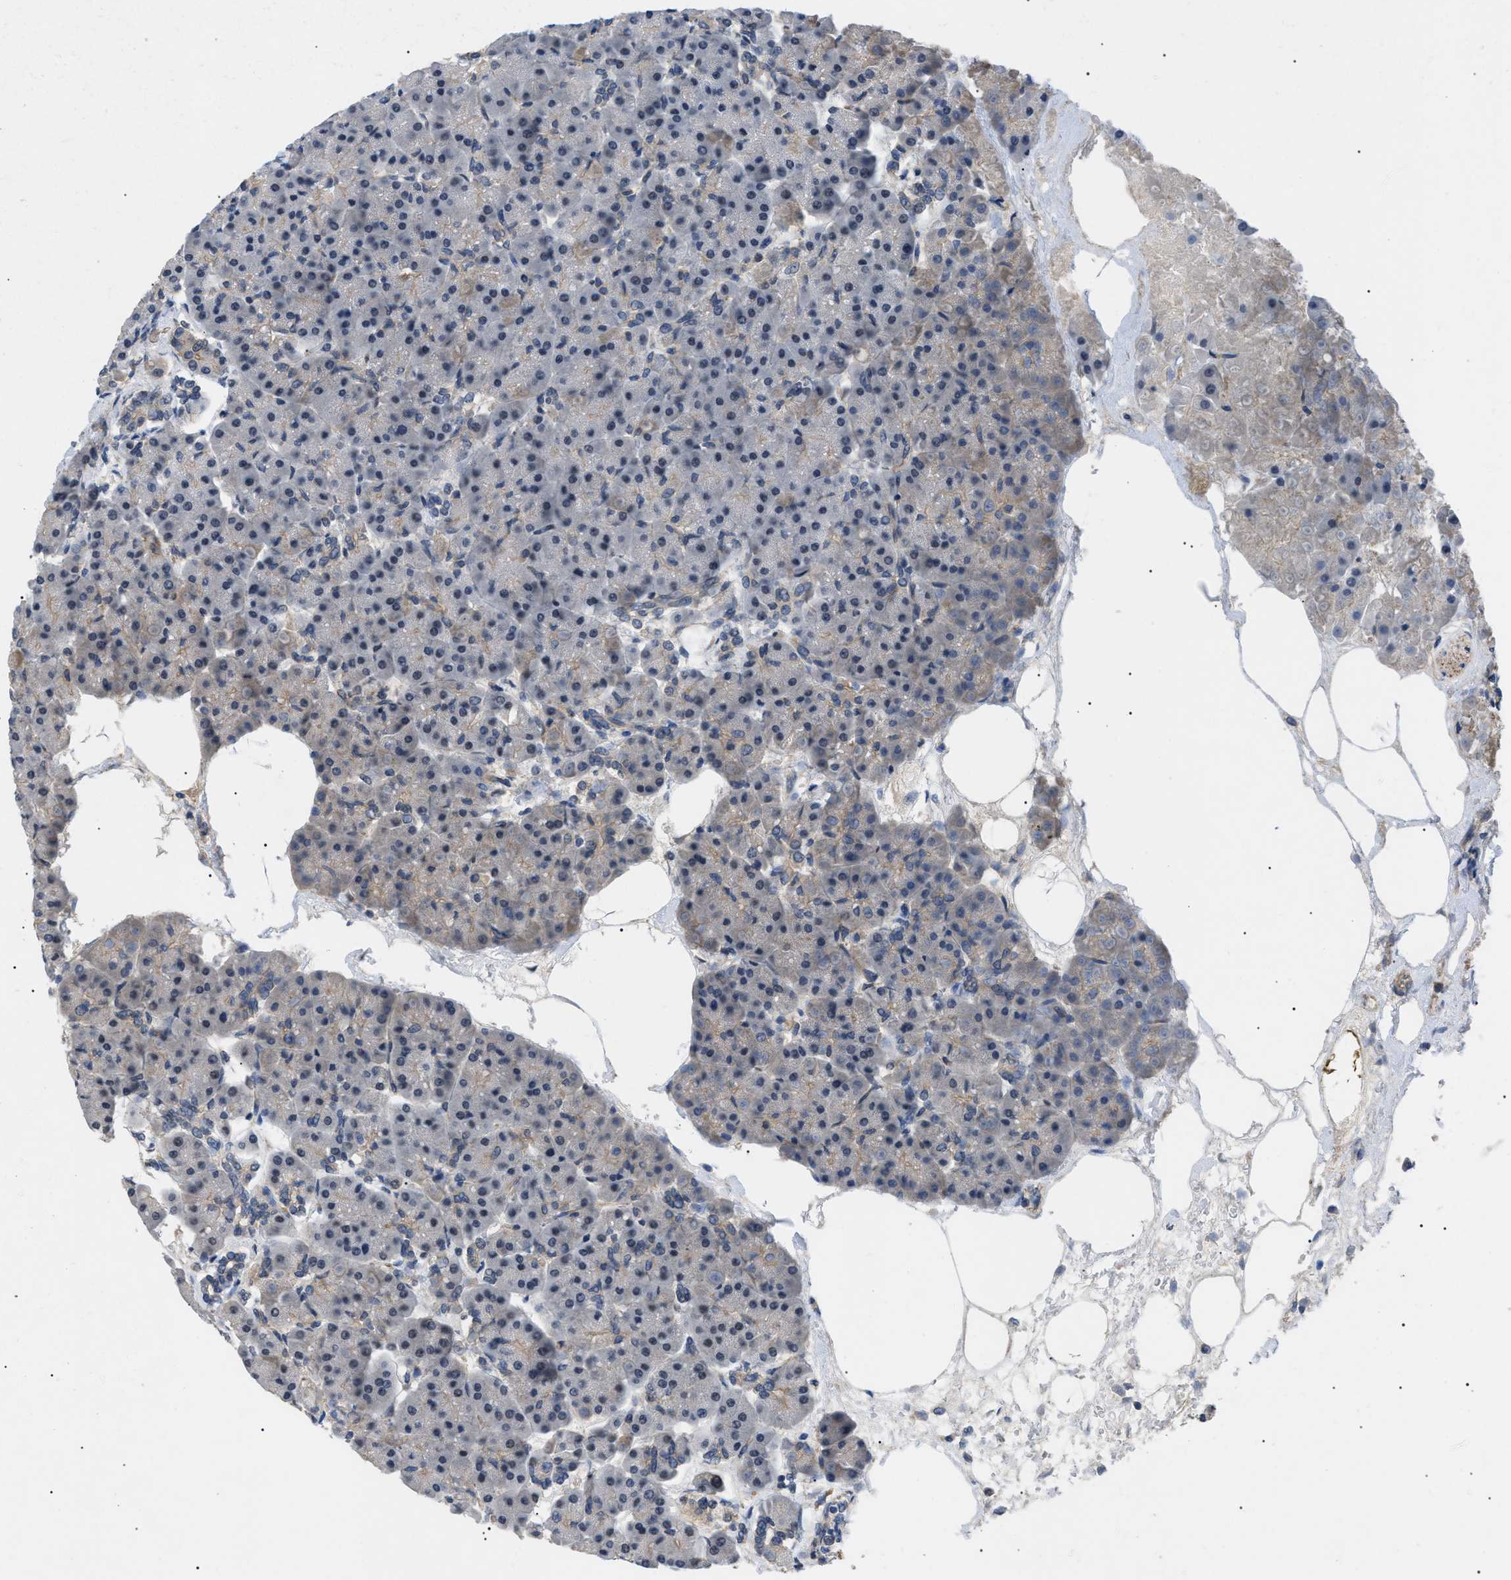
{"staining": {"intensity": "moderate", "quantity": "25%-75%", "location": "cytoplasmic/membranous"}, "tissue": "pancreas", "cell_type": "Exocrine glandular cells", "image_type": "normal", "snomed": [{"axis": "morphology", "description": "Normal tissue, NOS"}, {"axis": "topography", "description": "Pancreas"}], "caption": "A histopathology image showing moderate cytoplasmic/membranous staining in approximately 25%-75% of exocrine glandular cells in normal pancreas, as visualized by brown immunohistochemical staining.", "gene": "CRCP", "patient": {"sex": "female", "age": 70}}